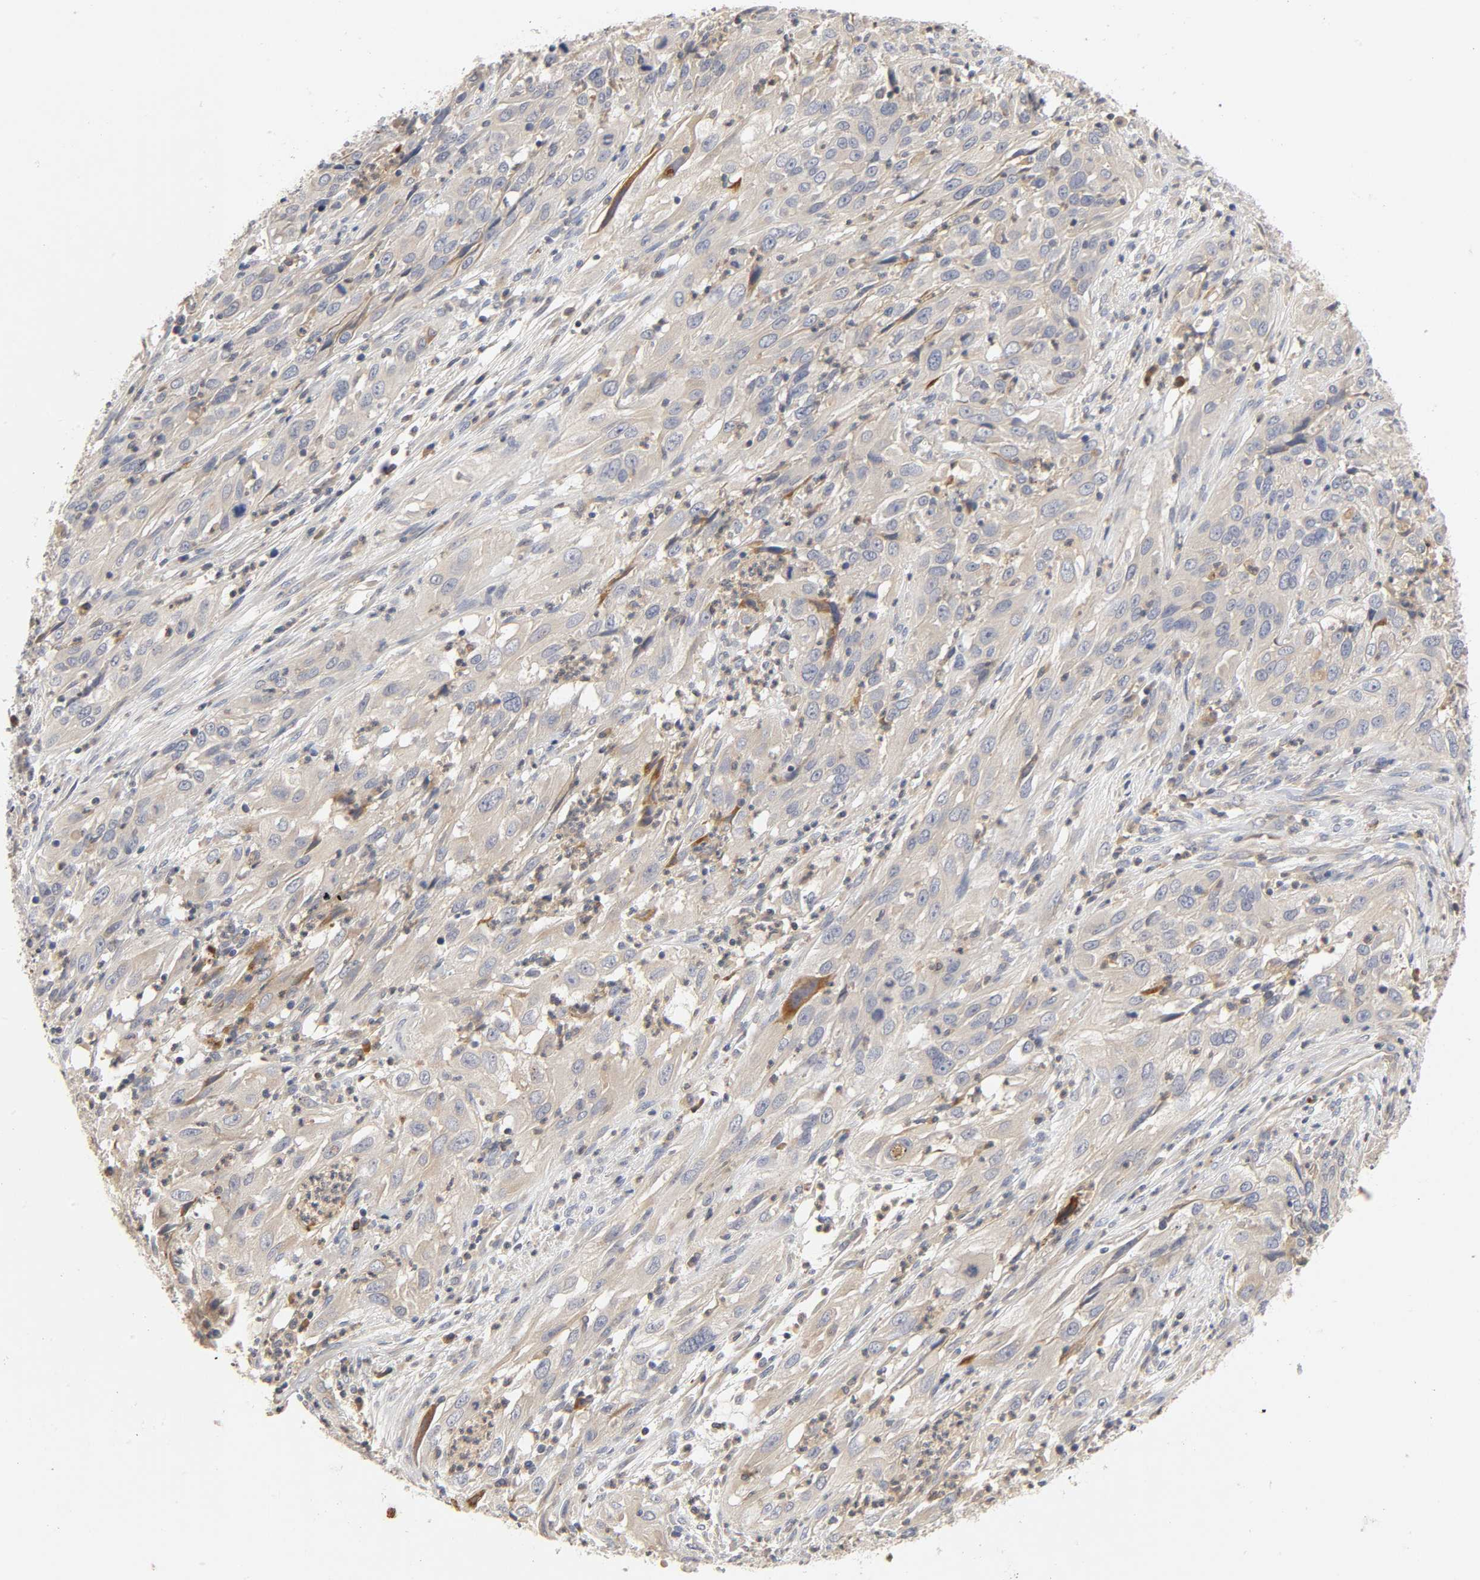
{"staining": {"intensity": "weak", "quantity": "25%-75%", "location": "cytoplasmic/membranous"}, "tissue": "cervical cancer", "cell_type": "Tumor cells", "image_type": "cancer", "snomed": [{"axis": "morphology", "description": "Squamous cell carcinoma, NOS"}, {"axis": "topography", "description": "Cervix"}], "caption": "Immunohistochemistry micrograph of human cervical squamous cell carcinoma stained for a protein (brown), which demonstrates low levels of weak cytoplasmic/membranous expression in approximately 25%-75% of tumor cells.", "gene": "RHOA", "patient": {"sex": "female", "age": 32}}